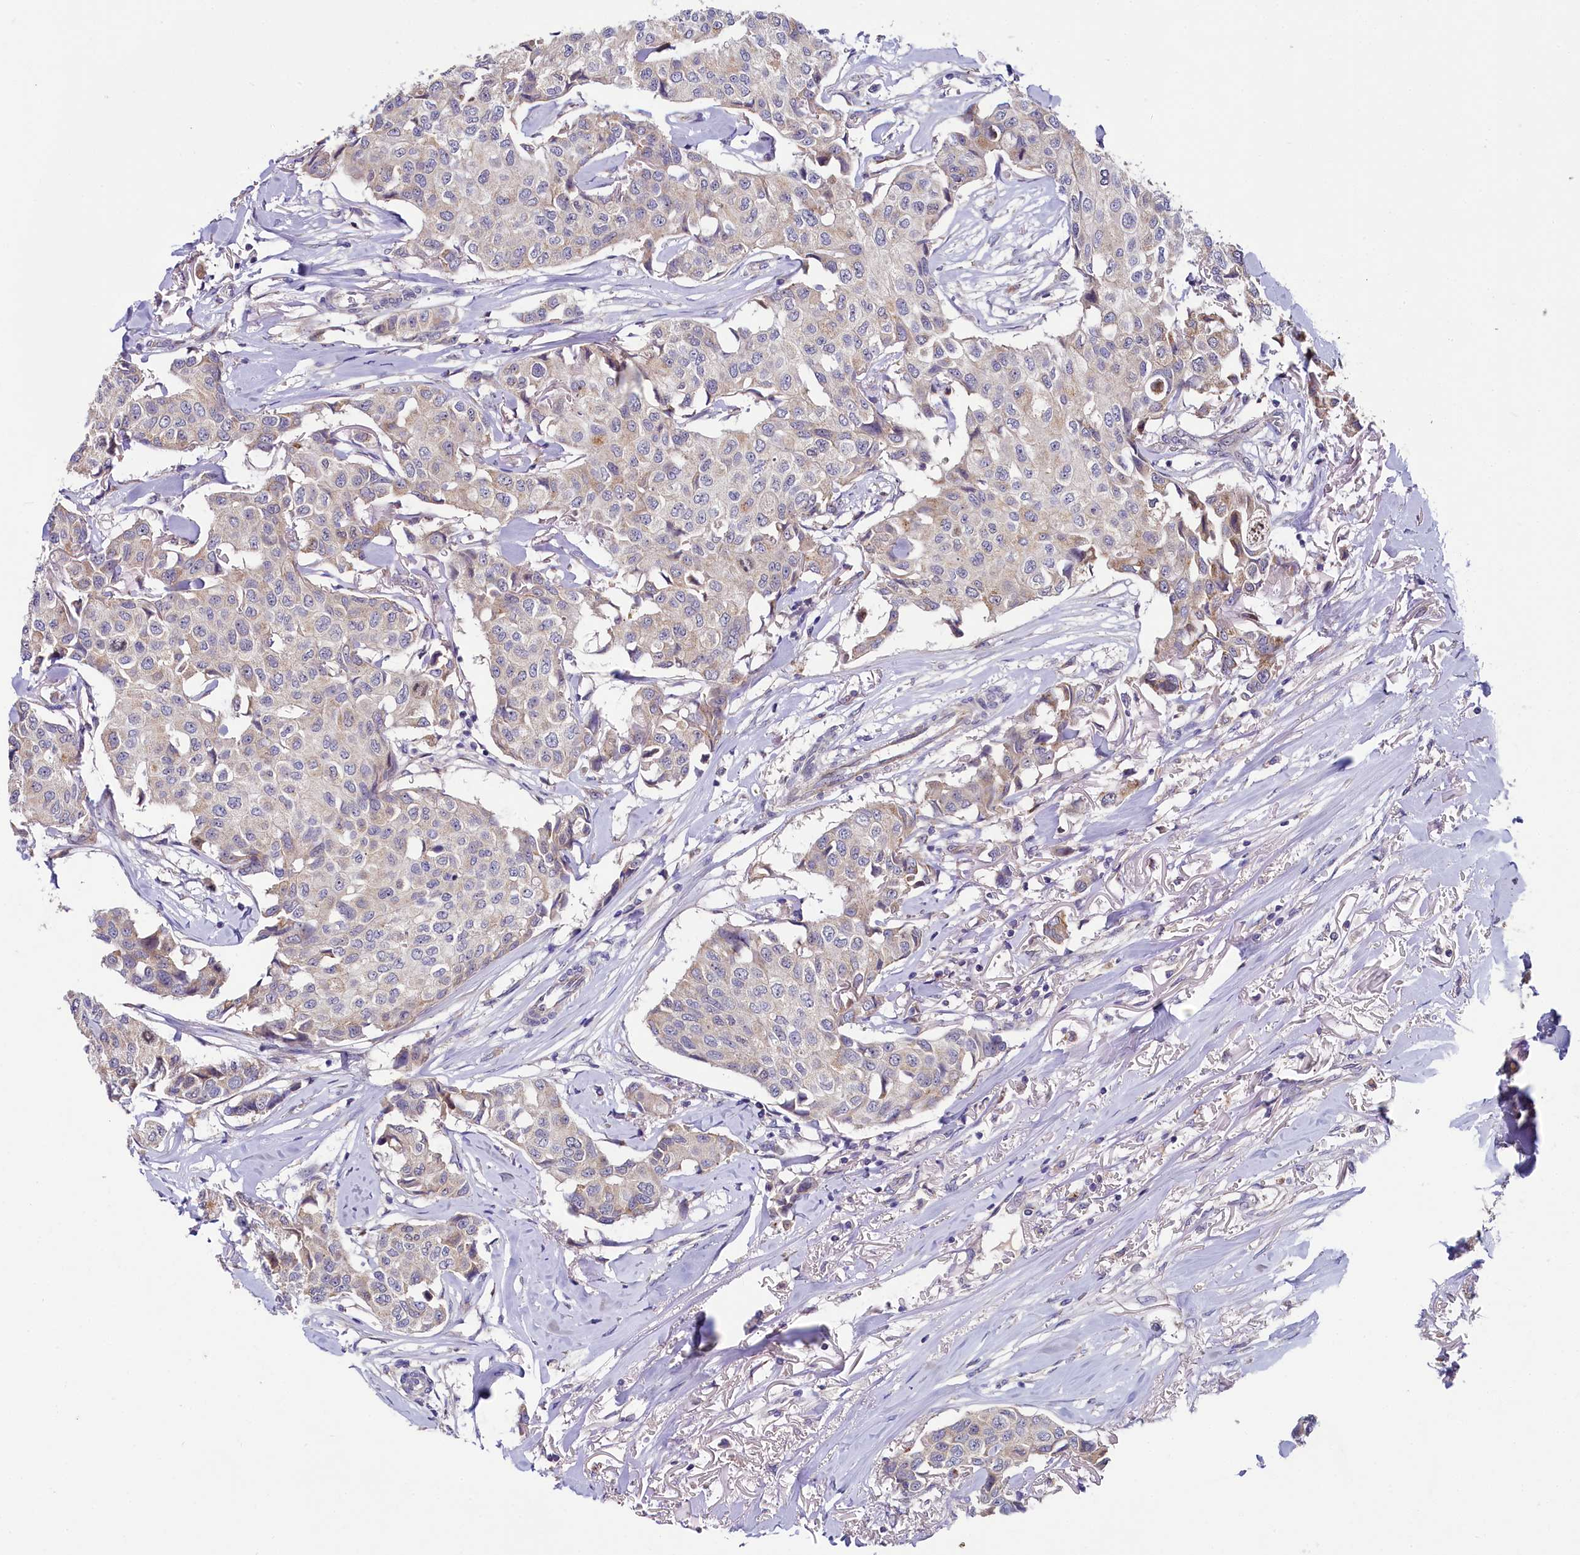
{"staining": {"intensity": "negative", "quantity": "none", "location": "none"}, "tissue": "breast cancer", "cell_type": "Tumor cells", "image_type": "cancer", "snomed": [{"axis": "morphology", "description": "Duct carcinoma"}, {"axis": "topography", "description": "Breast"}], "caption": "Photomicrograph shows no protein staining in tumor cells of breast invasive ductal carcinoma tissue. (DAB immunohistochemistry with hematoxylin counter stain).", "gene": "SPINK9", "patient": {"sex": "female", "age": 80}}